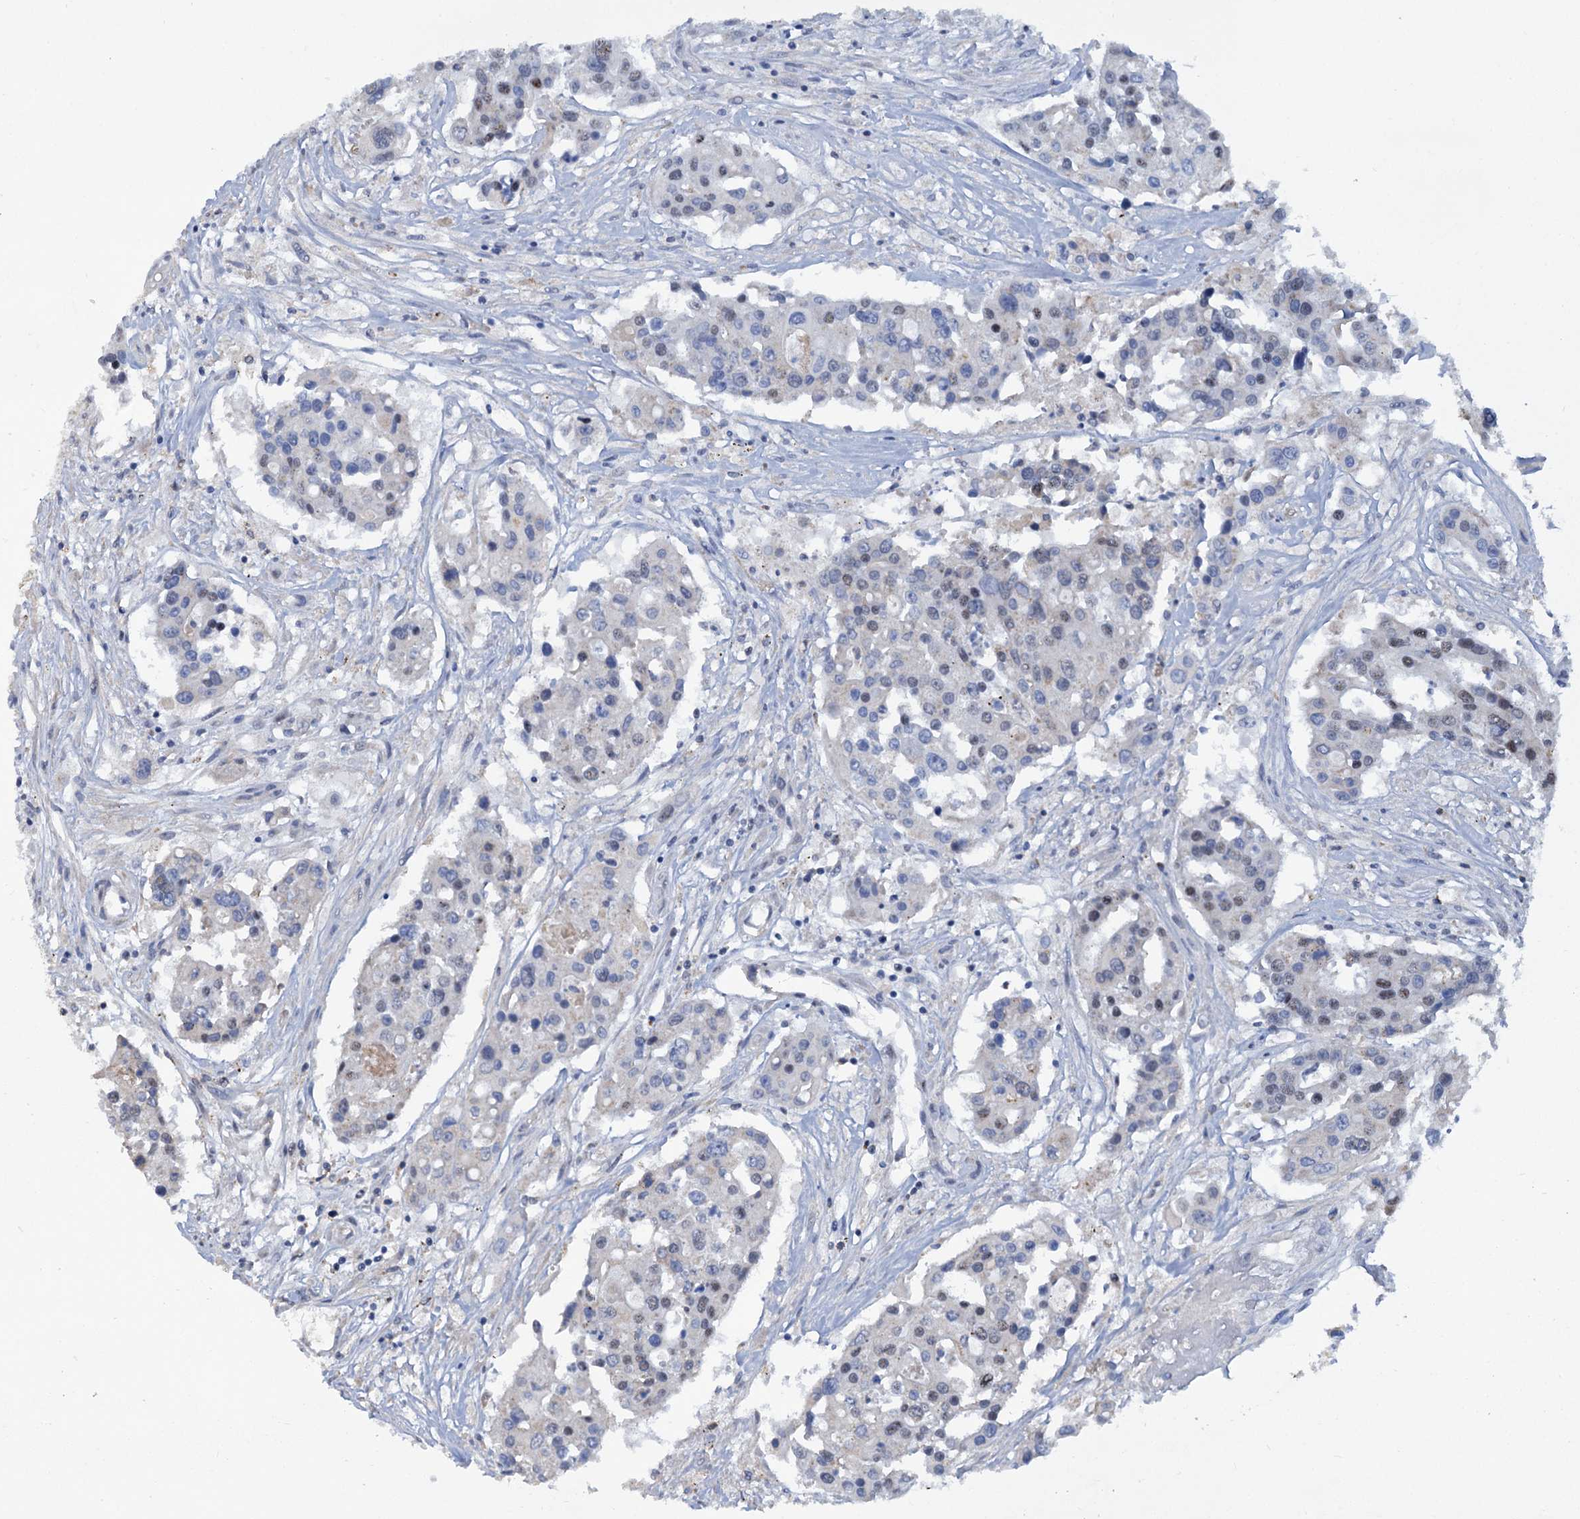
{"staining": {"intensity": "weak", "quantity": "<25%", "location": "nuclear"}, "tissue": "colorectal cancer", "cell_type": "Tumor cells", "image_type": "cancer", "snomed": [{"axis": "morphology", "description": "Adenocarcinoma, NOS"}, {"axis": "topography", "description": "Colon"}], "caption": "This is an immunohistochemistry image of human colorectal cancer (adenocarcinoma). There is no expression in tumor cells.", "gene": "LPIN1", "patient": {"sex": "male", "age": 77}}